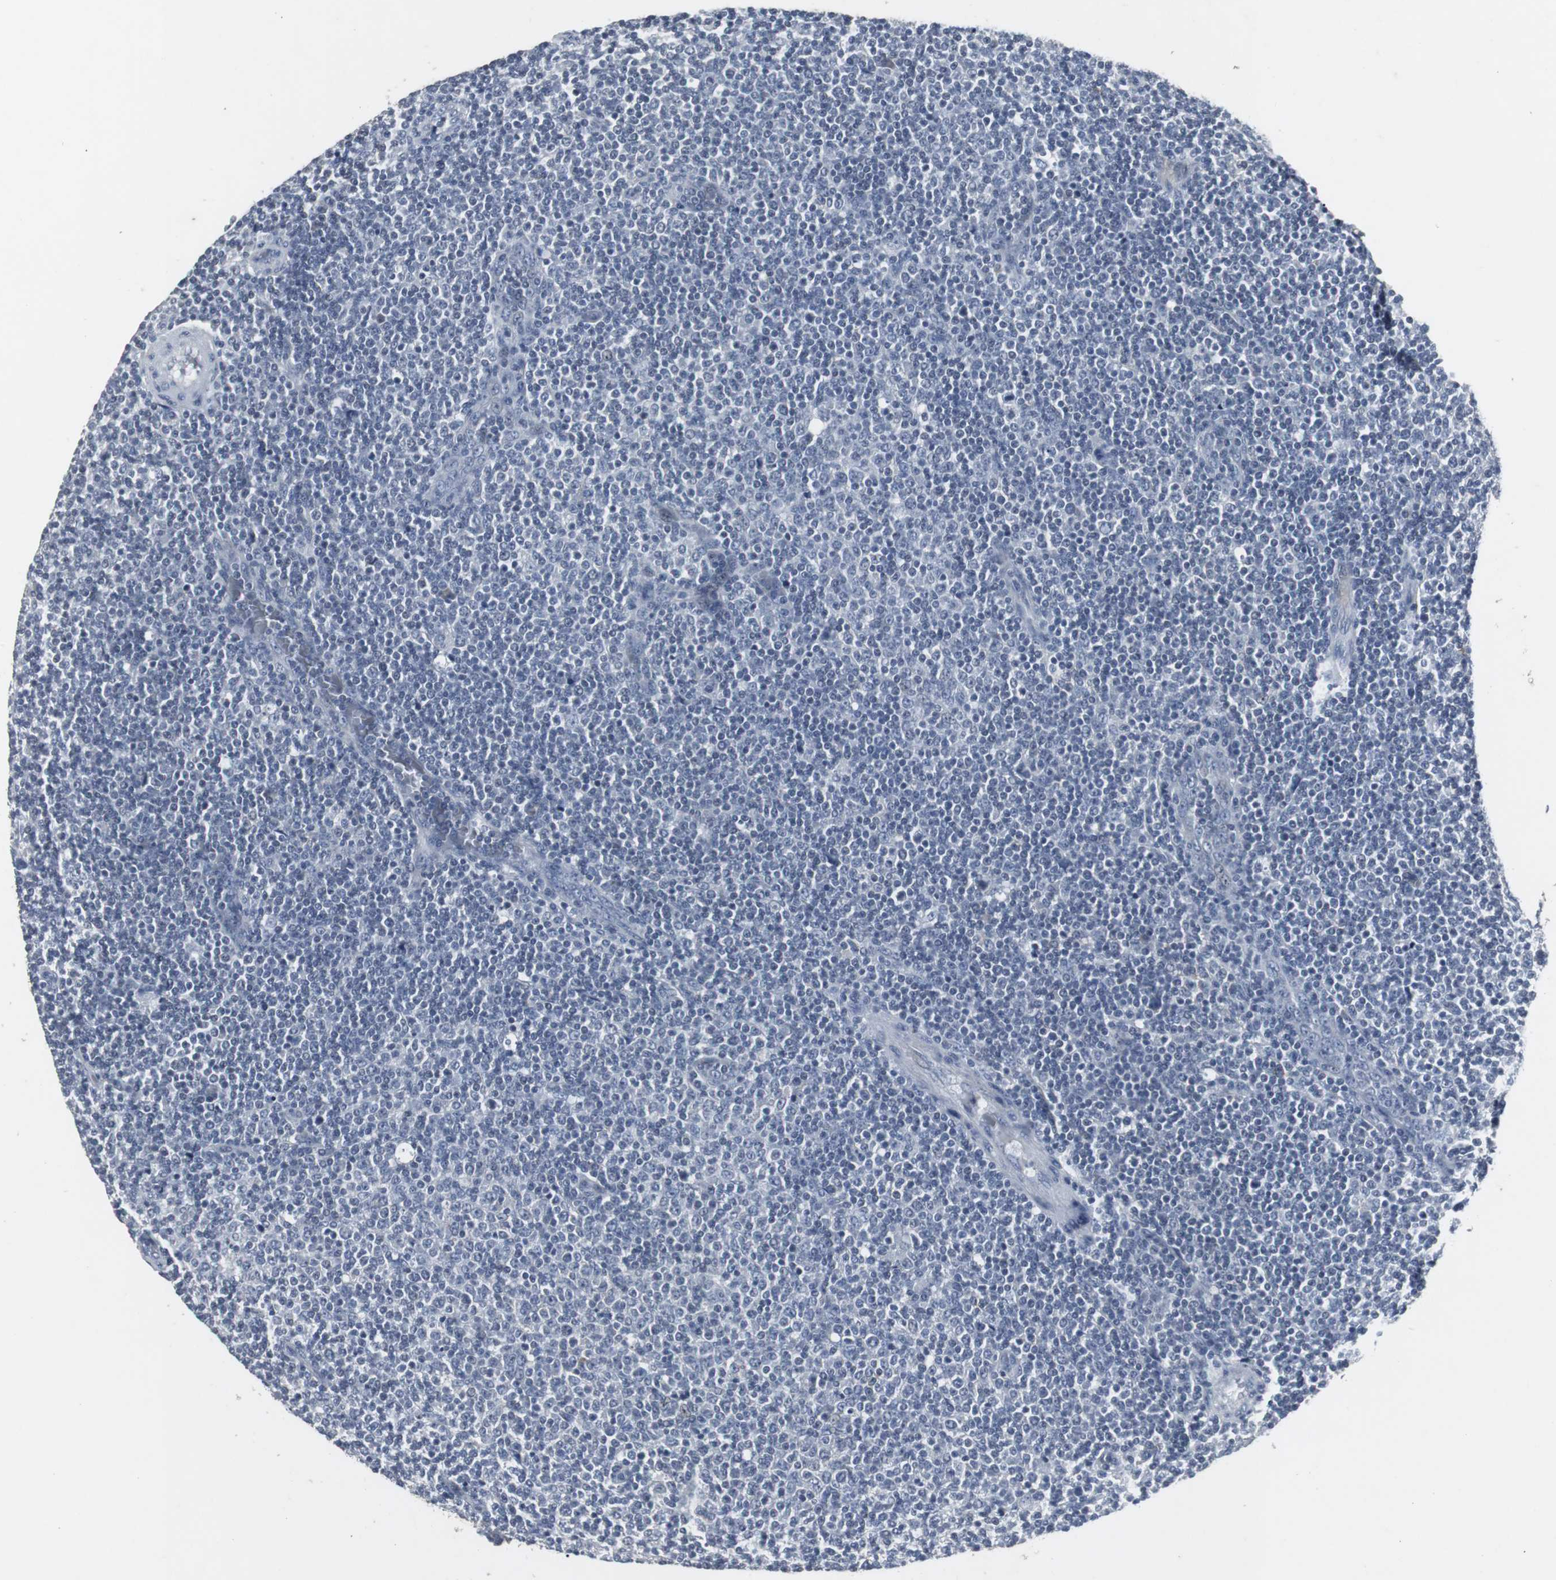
{"staining": {"intensity": "negative", "quantity": "none", "location": "none"}, "tissue": "lymphoma", "cell_type": "Tumor cells", "image_type": "cancer", "snomed": [{"axis": "morphology", "description": "Malignant lymphoma, non-Hodgkin's type, Low grade"}, {"axis": "topography", "description": "Lymph node"}], "caption": "Immunohistochemistry photomicrograph of human malignant lymphoma, non-Hodgkin's type (low-grade) stained for a protein (brown), which reveals no staining in tumor cells.", "gene": "ACAA1", "patient": {"sex": "male", "age": 70}}